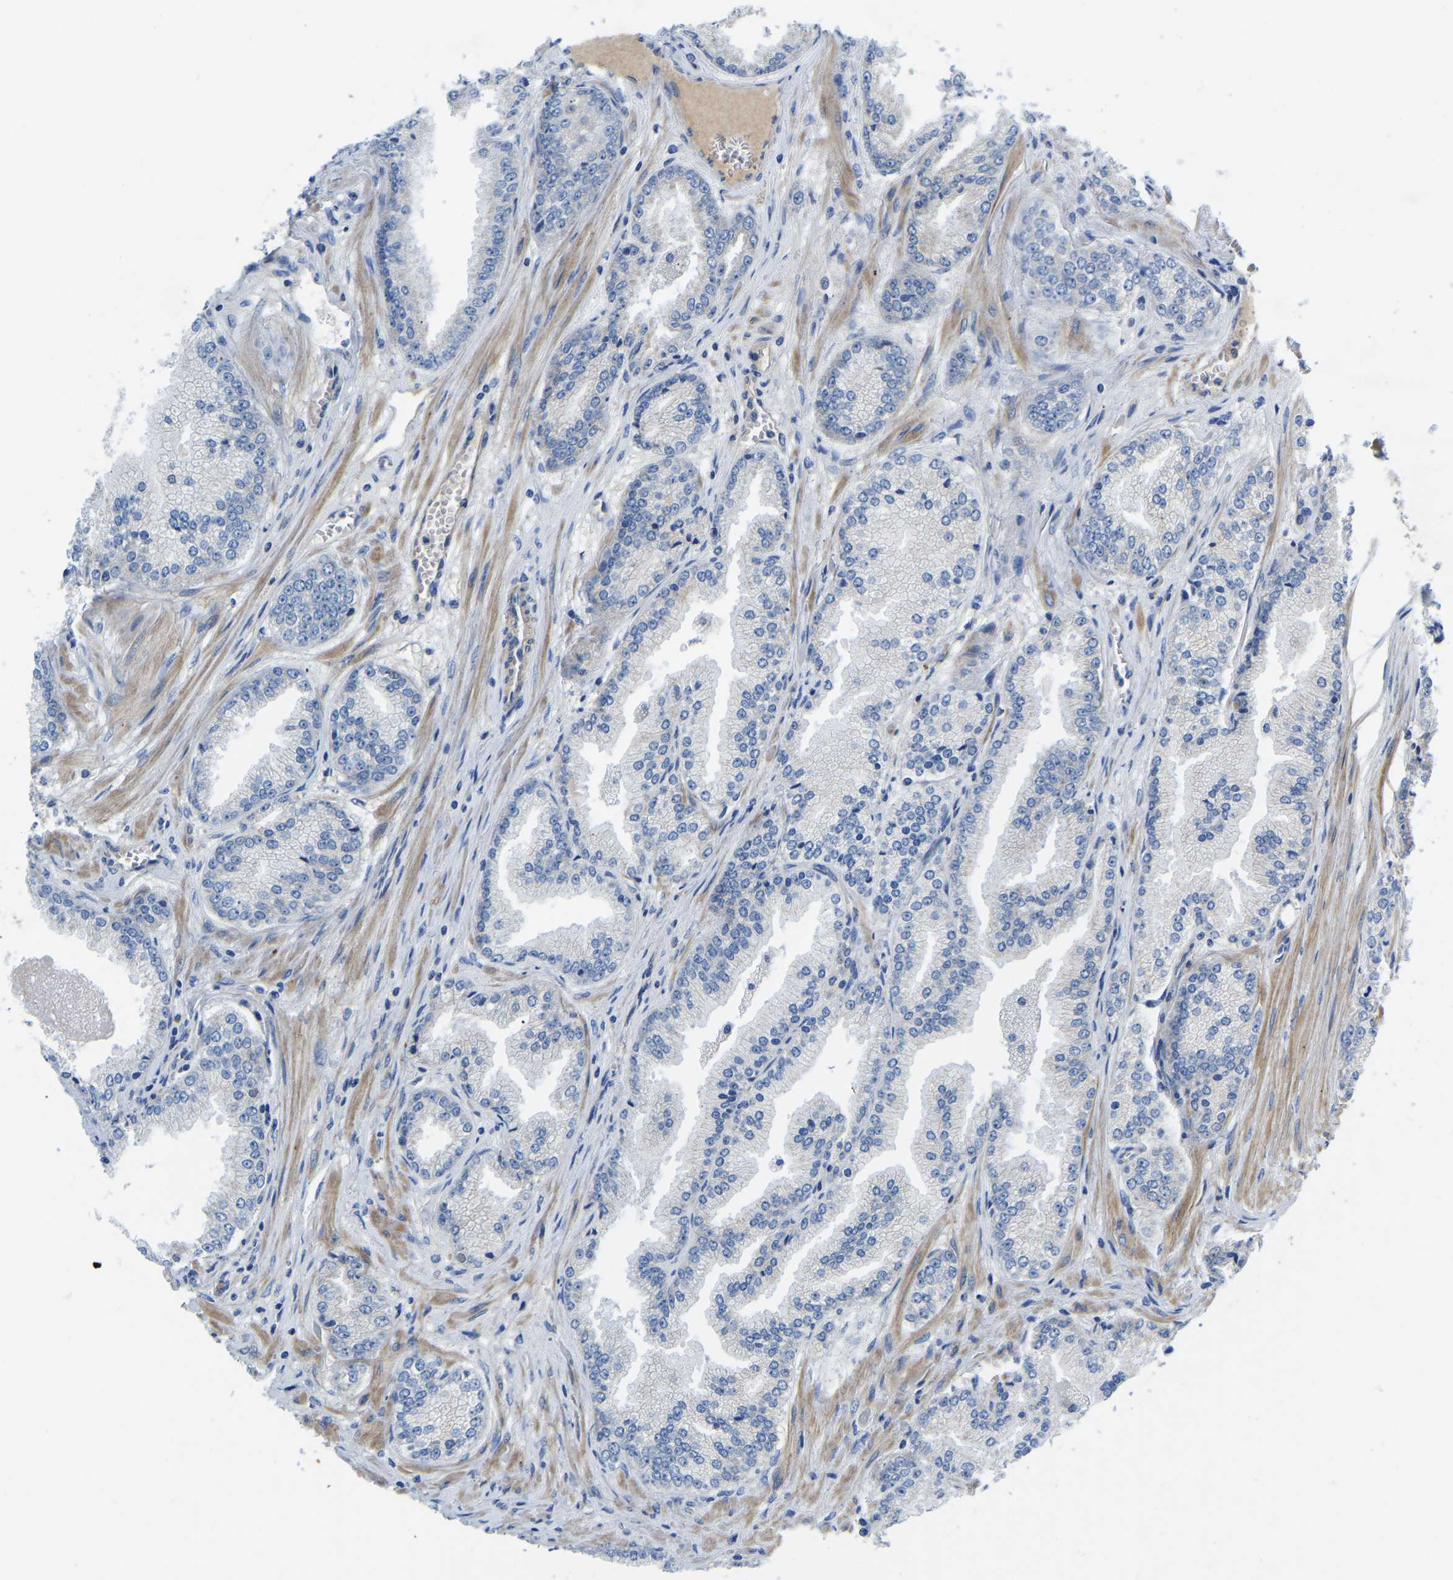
{"staining": {"intensity": "negative", "quantity": "none", "location": "none"}, "tissue": "prostate cancer", "cell_type": "Tumor cells", "image_type": "cancer", "snomed": [{"axis": "morphology", "description": "Adenocarcinoma, High grade"}, {"axis": "topography", "description": "Prostate"}], "caption": "Immunohistochemistry (IHC) photomicrograph of neoplastic tissue: prostate adenocarcinoma (high-grade) stained with DAB (3,3'-diaminobenzidine) exhibits no significant protein expression in tumor cells.", "gene": "STAT2", "patient": {"sex": "male", "age": 61}}